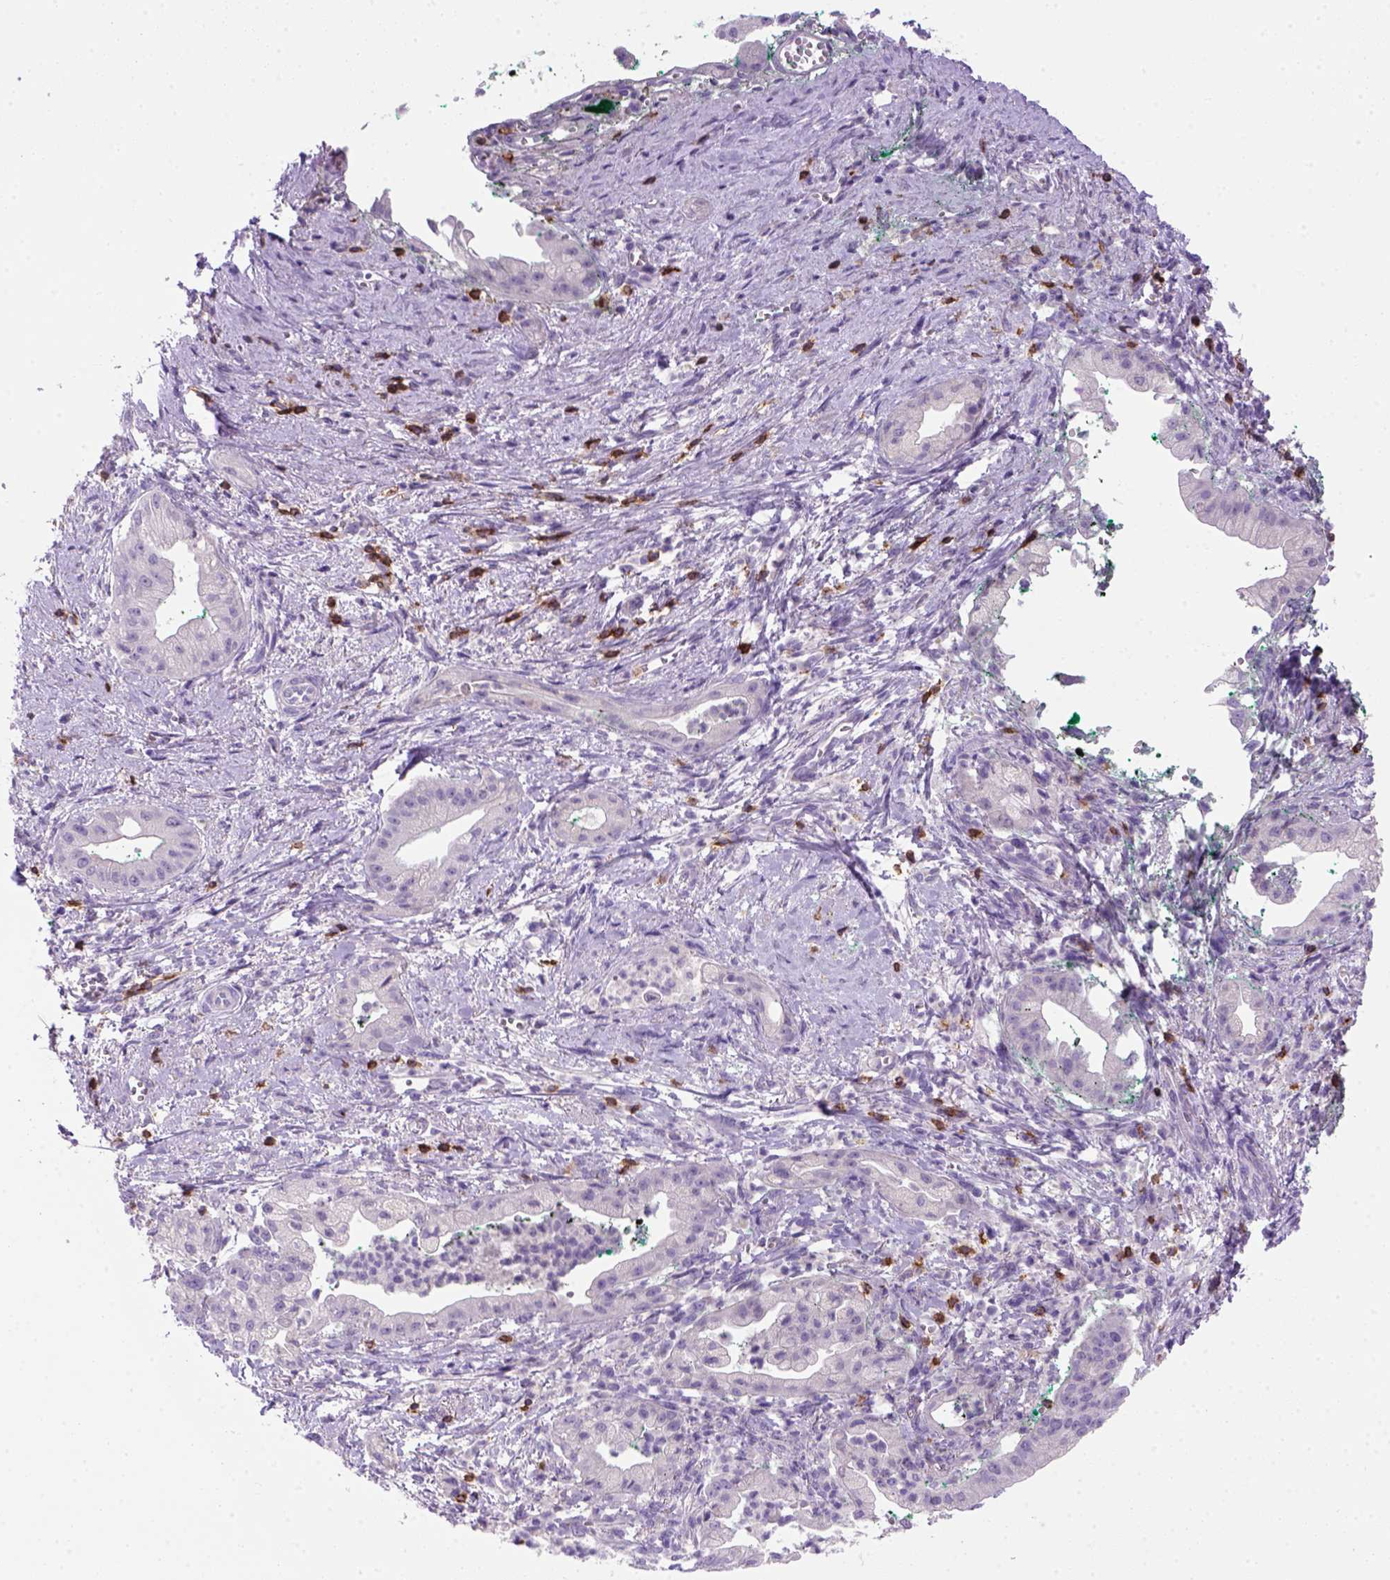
{"staining": {"intensity": "negative", "quantity": "none", "location": "none"}, "tissue": "pancreatic cancer", "cell_type": "Tumor cells", "image_type": "cancer", "snomed": [{"axis": "morphology", "description": "Normal tissue, NOS"}, {"axis": "morphology", "description": "Adenocarcinoma, NOS"}, {"axis": "topography", "description": "Lymph node"}, {"axis": "topography", "description": "Pancreas"}], "caption": "Pancreatic cancer (adenocarcinoma) stained for a protein using immunohistochemistry (IHC) reveals no staining tumor cells.", "gene": "CD3E", "patient": {"sex": "female", "age": 58}}